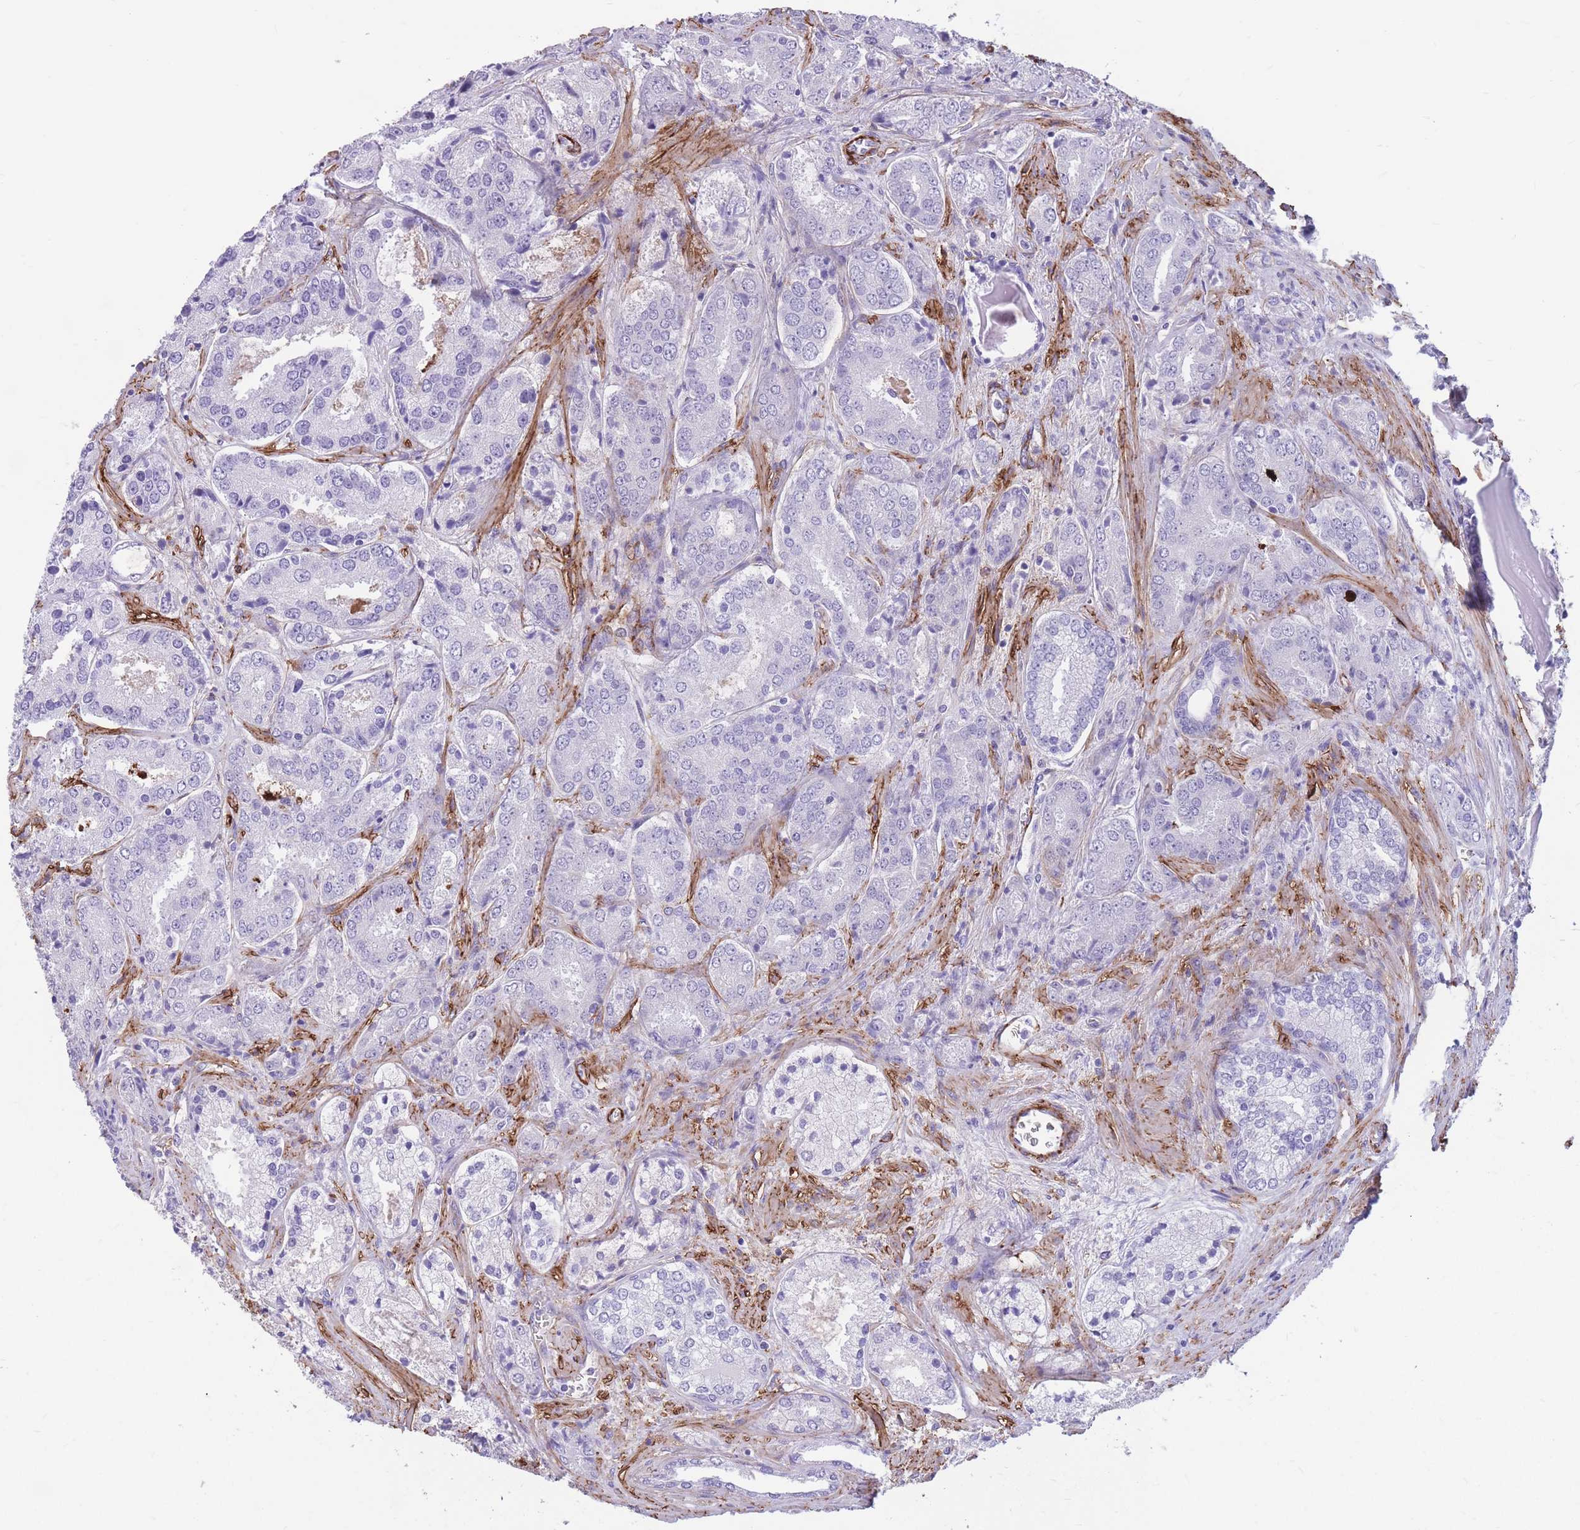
{"staining": {"intensity": "negative", "quantity": "none", "location": "none"}, "tissue": "prostate cancer", "cell_type": "Tumor cells", "image_type": "cancer", "snomed": [{"axis": "morphology", "description": "Adenocarcinoma, High grade"}, {"axis": "topography", "description": "Prostate"}], "caption": "IHC photomicrograph of prostate high-grade adenocarcinoma stained for a protein (brown), which reveals no expression in tumor cells. (Brightfield microscopy of DAB (3,3'-diaminobenzidine) immunohistochemistry (IHC) at high magnification).", "gene": "DPYD", "patient": {"sex": "male", "age": 63}}